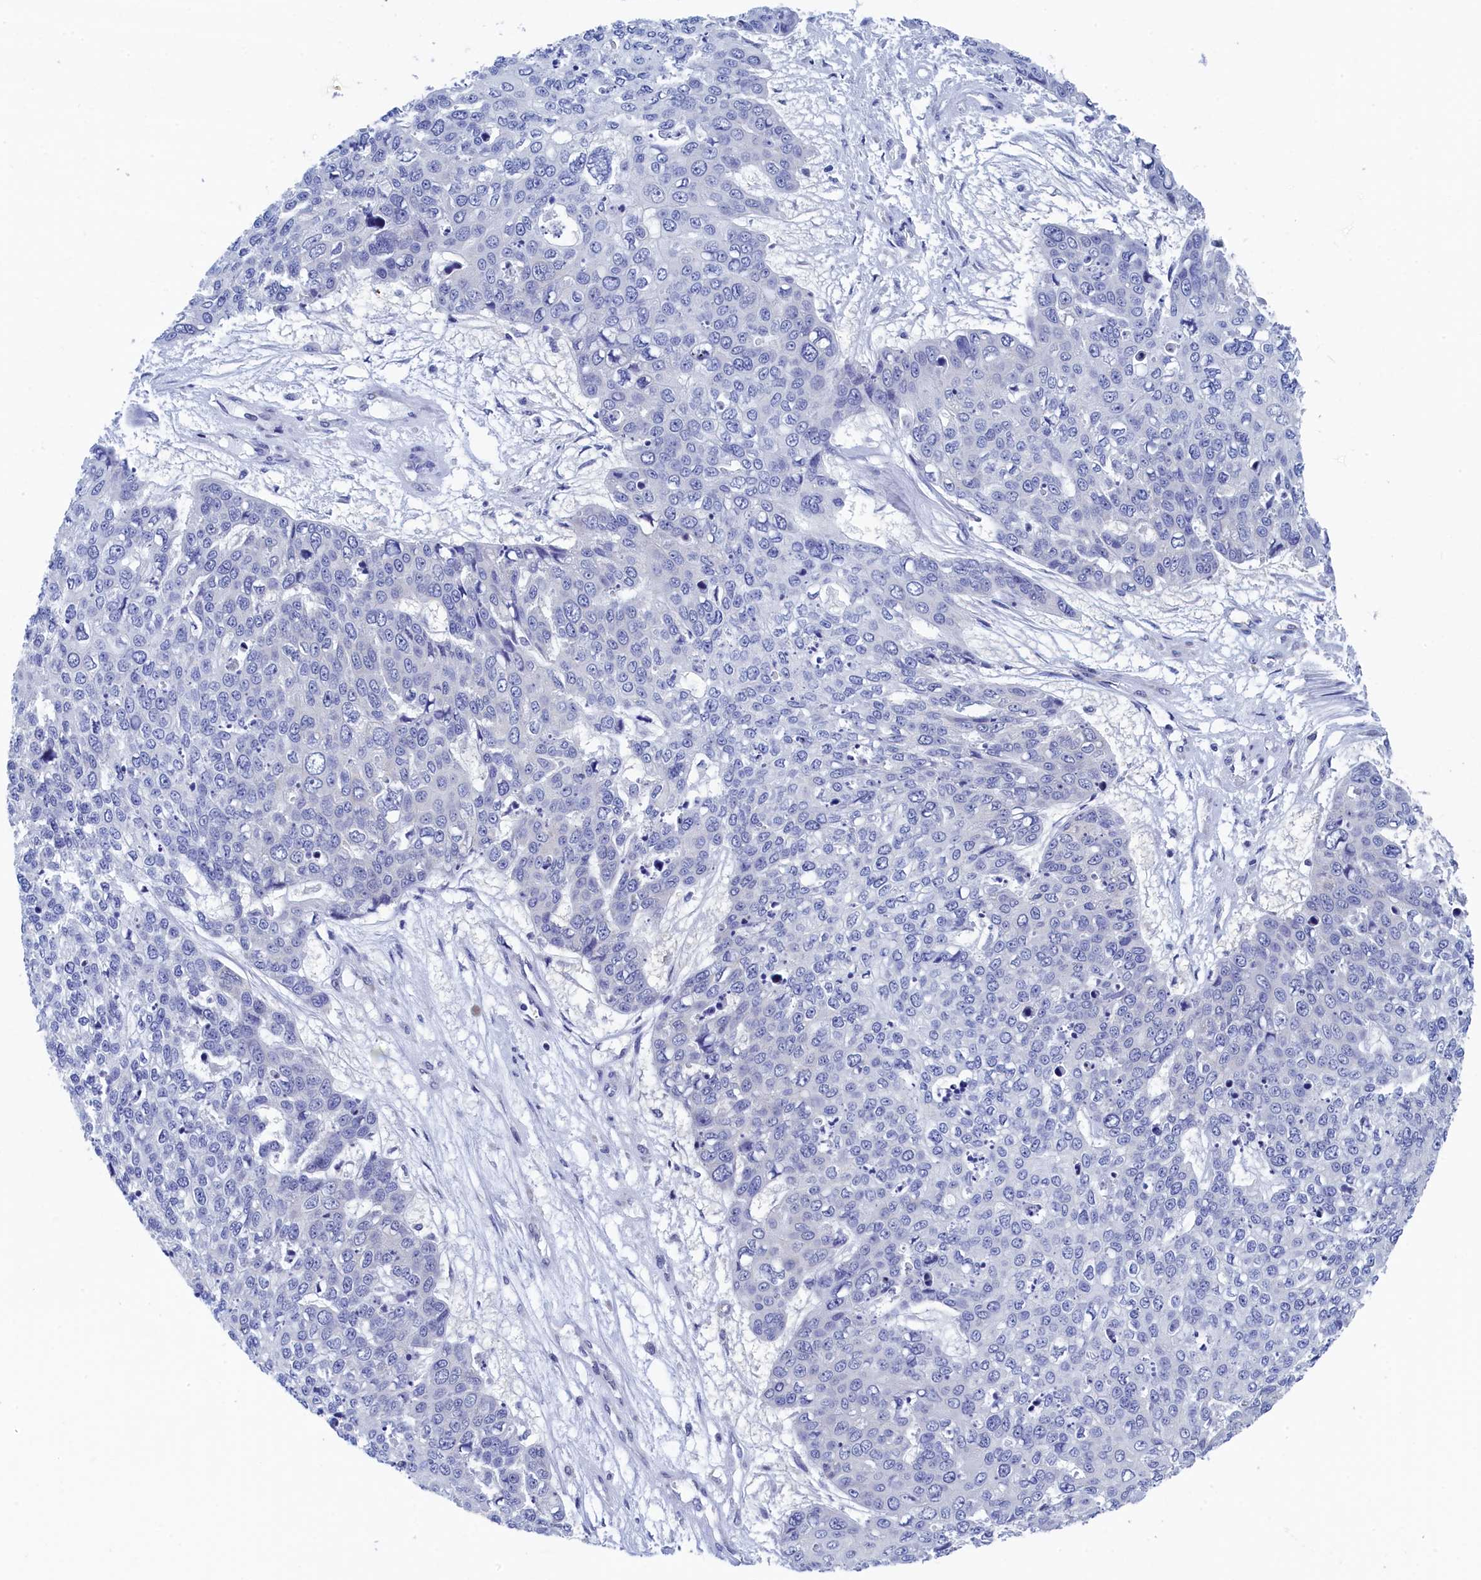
{"staining": {"intensity": "negative", "quantity": "none", "location": "none"}, "tissue": "skin cancer", "cell_type": "Tumor cells", "image_type": "cancer", "snomed": [{"axis": "morphology", "description": "Squamous cell carcinoma, NOS"}, {"axis": "topography", "description": "Skin"}], "caption": "A high-resolution histopathology image shows immunohistochemistry (IHC) staining of squamous cell carcinoma (skin), which reveals no significant positivity in tumor cells.", "gene": "PGP", "patient": {"sex": "male", "age": 71}}